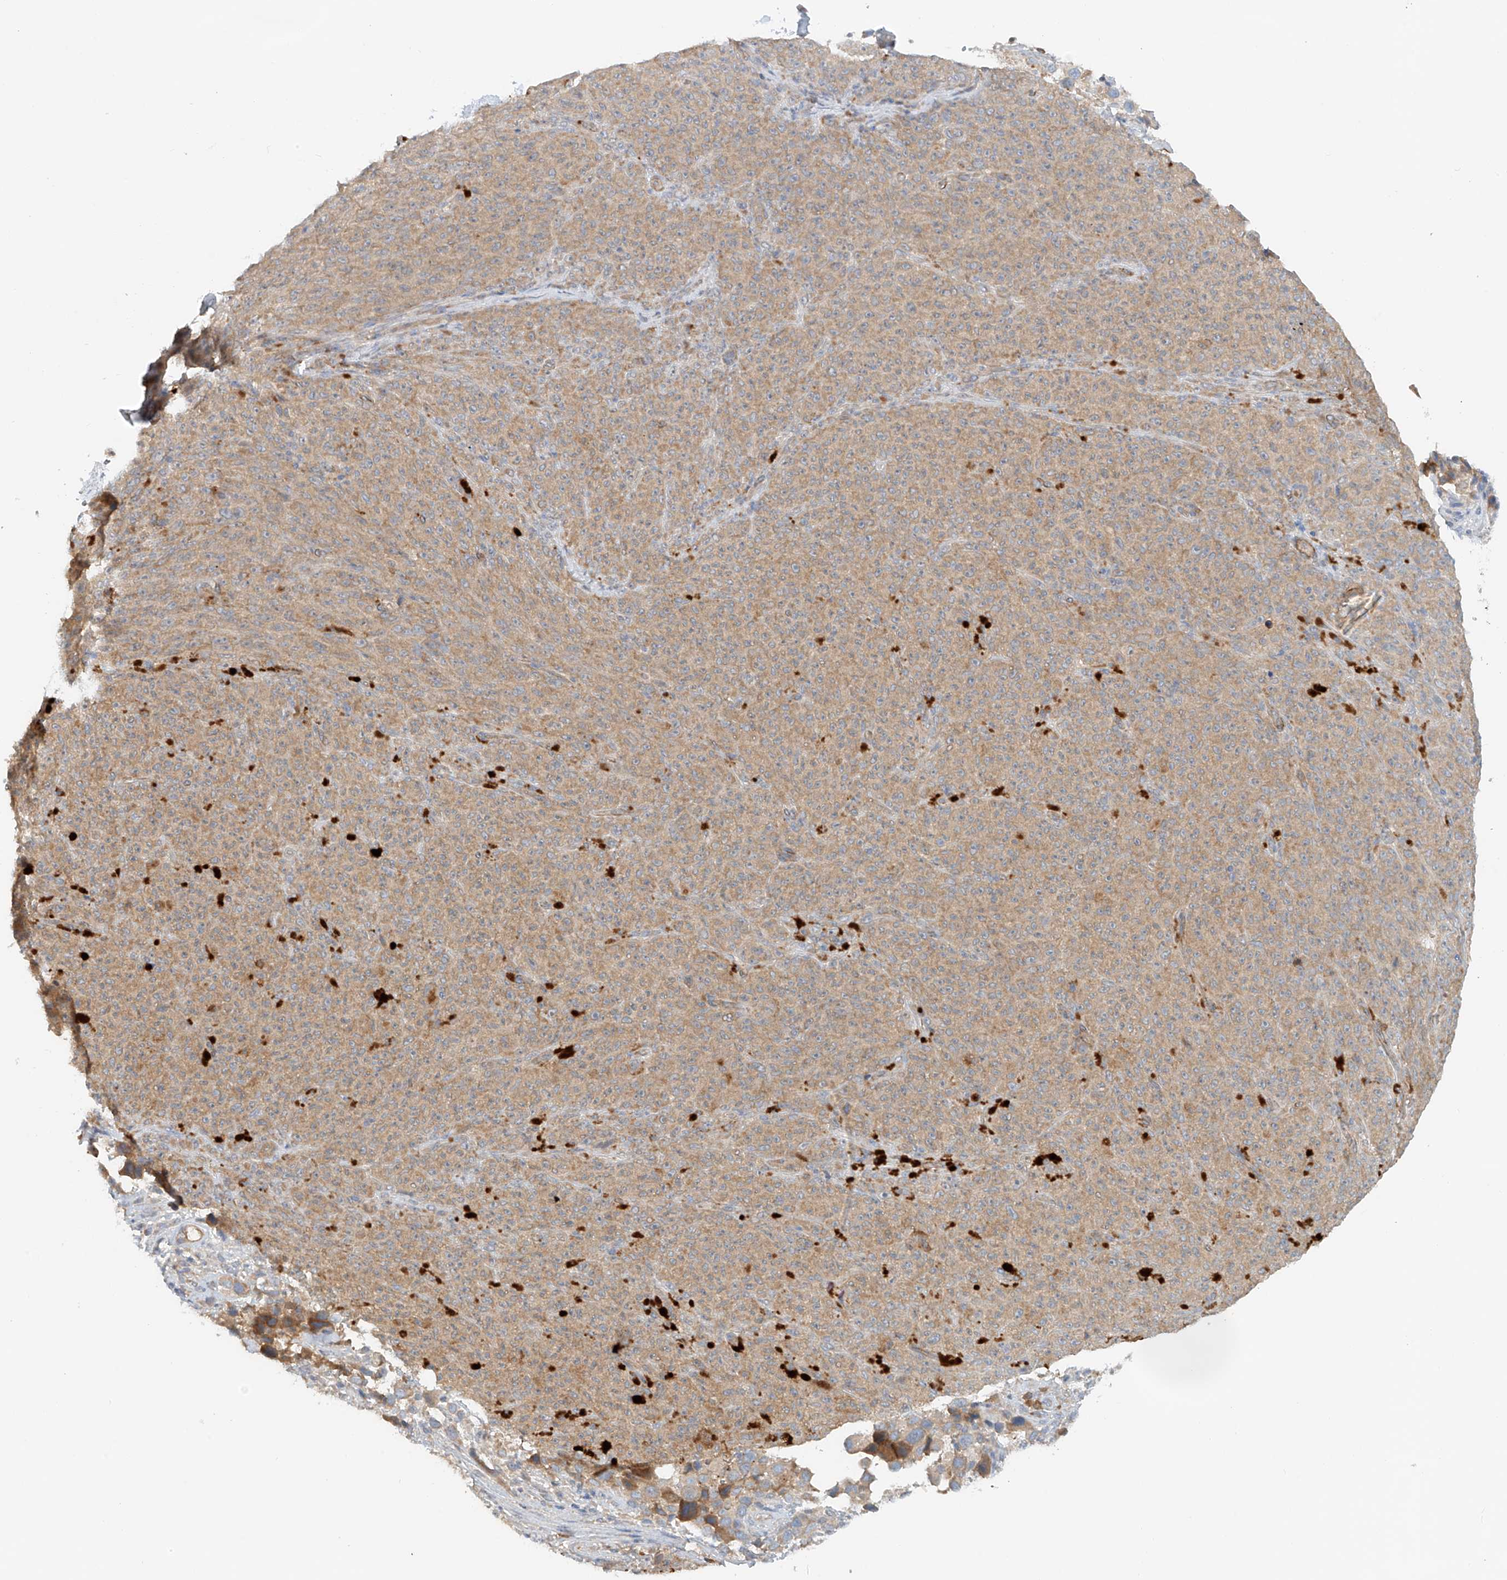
{"staining": {"intensity": "moderate", "quantity": ">75%", "location": "cytoplasmic/membranous"}, "tissue": "melanoma", "cell_type": "Tumor cells", "image_type": "cancer", "snomed": [{"axis": "morphology", "description": "Malignant melanoma, NOS"}, {"axis": "topography", "description": "Skin"}], "caption": "Immunohistochemical staining of malignant melanoma shows medium levels of moderate cytoplasmic/membranous protein positivity in about >75% of tumor cells.", "gene": "LYRM9", "patient": {"sex": "female", "age": 82}}